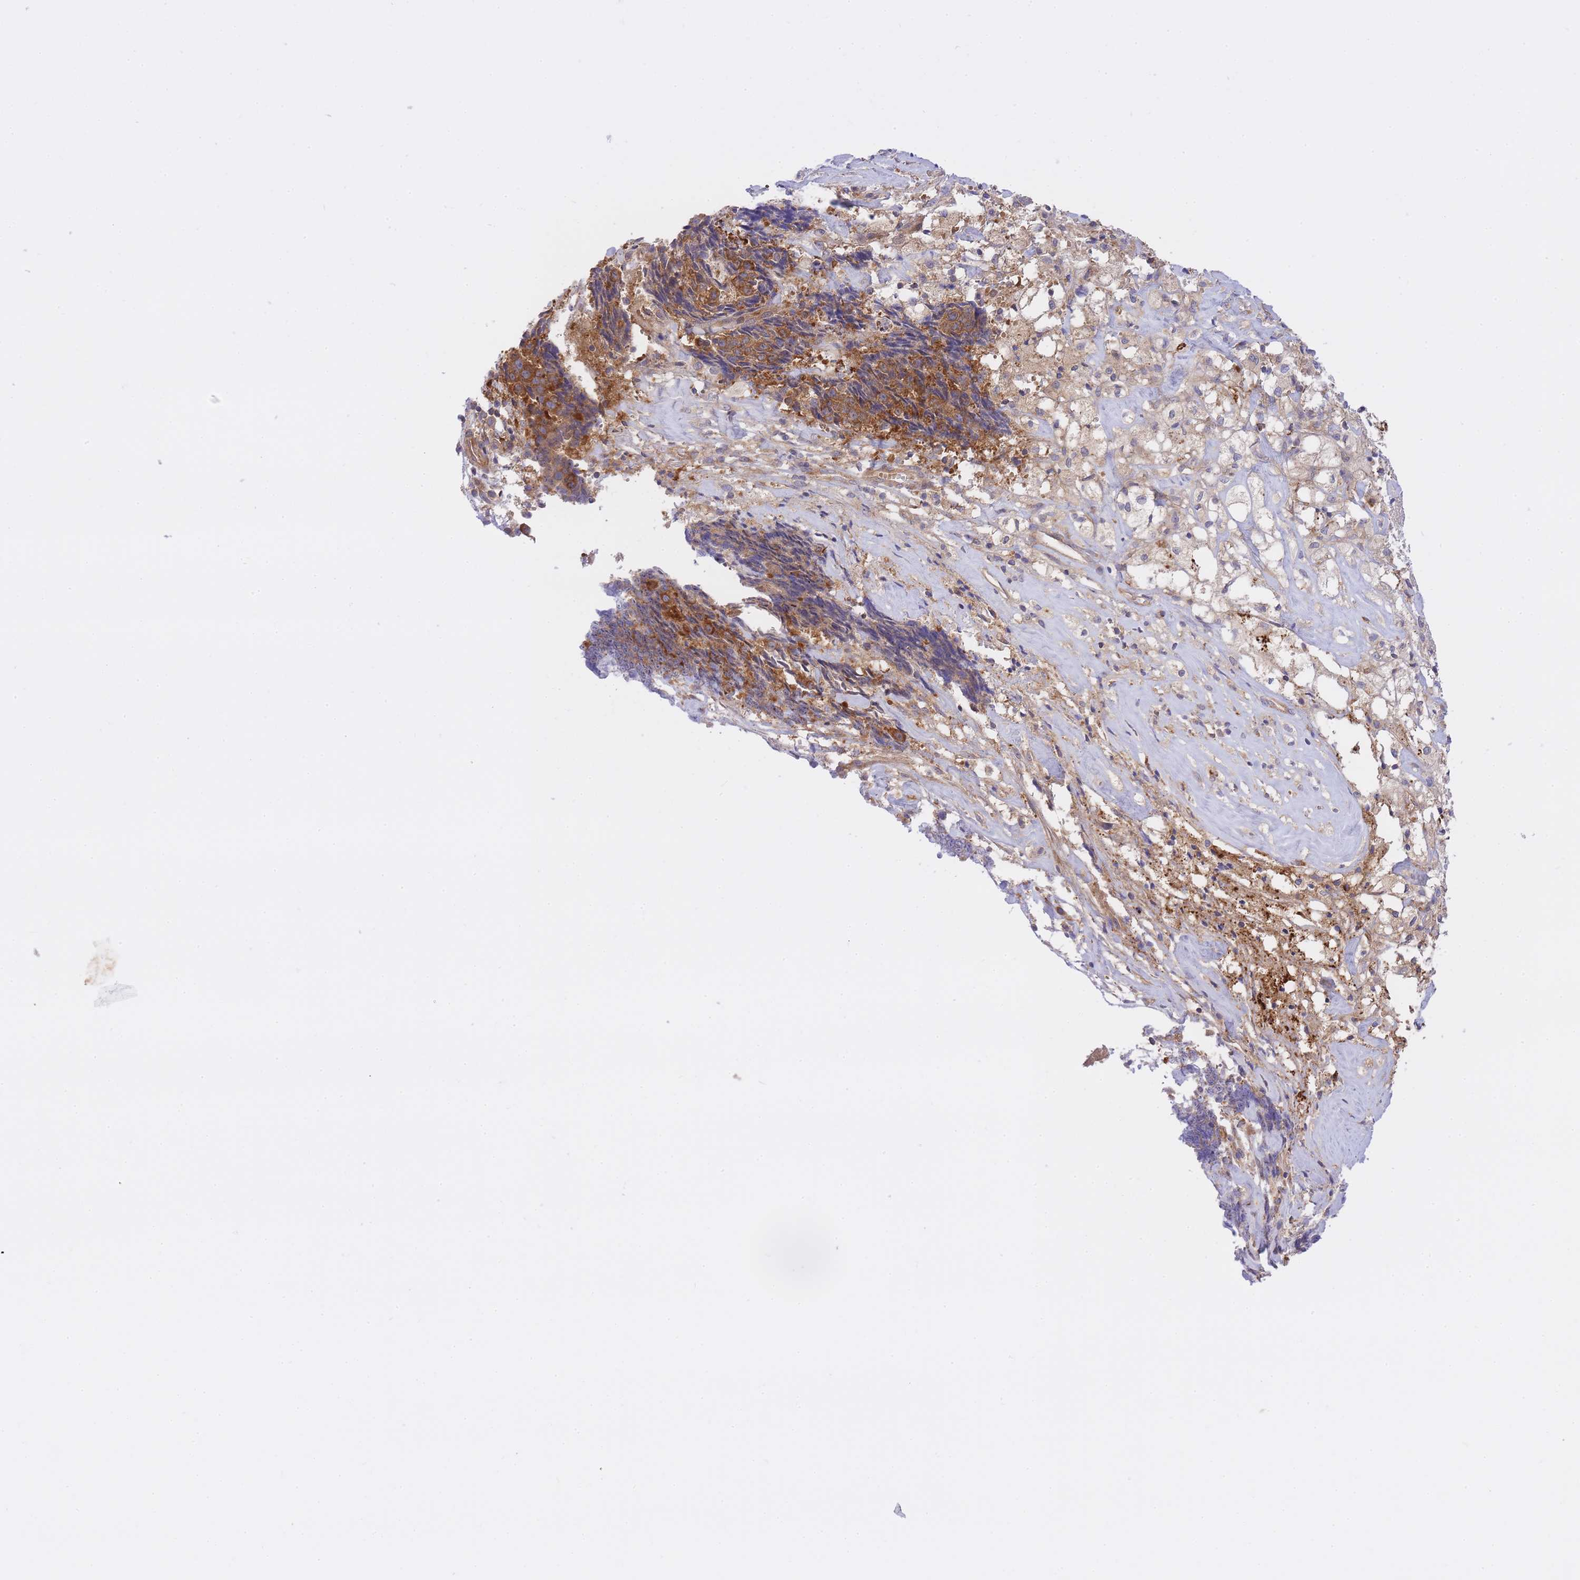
{"staining": {"intensity": "moderate", "quantity": ">75%", "location": "cytoplasmic/membranous"}, "tissue": "ovarian cancer", "cell_type": "Tumor cells", "image_type": "cancer", "snomed": [{"axis": "morphology", "description": "Carcinoma, endometroid"}, {"axis": "topography", "description": "Ovary"}], "caption": "Immunohistochemical staining of ovarian cancer reveals medium levels of moderate cytoplasmic/membranous staining in approximately >75% of tumor cells.", "gene": "EIF2B2", "patient": {"sex": "female", "age": 42}}